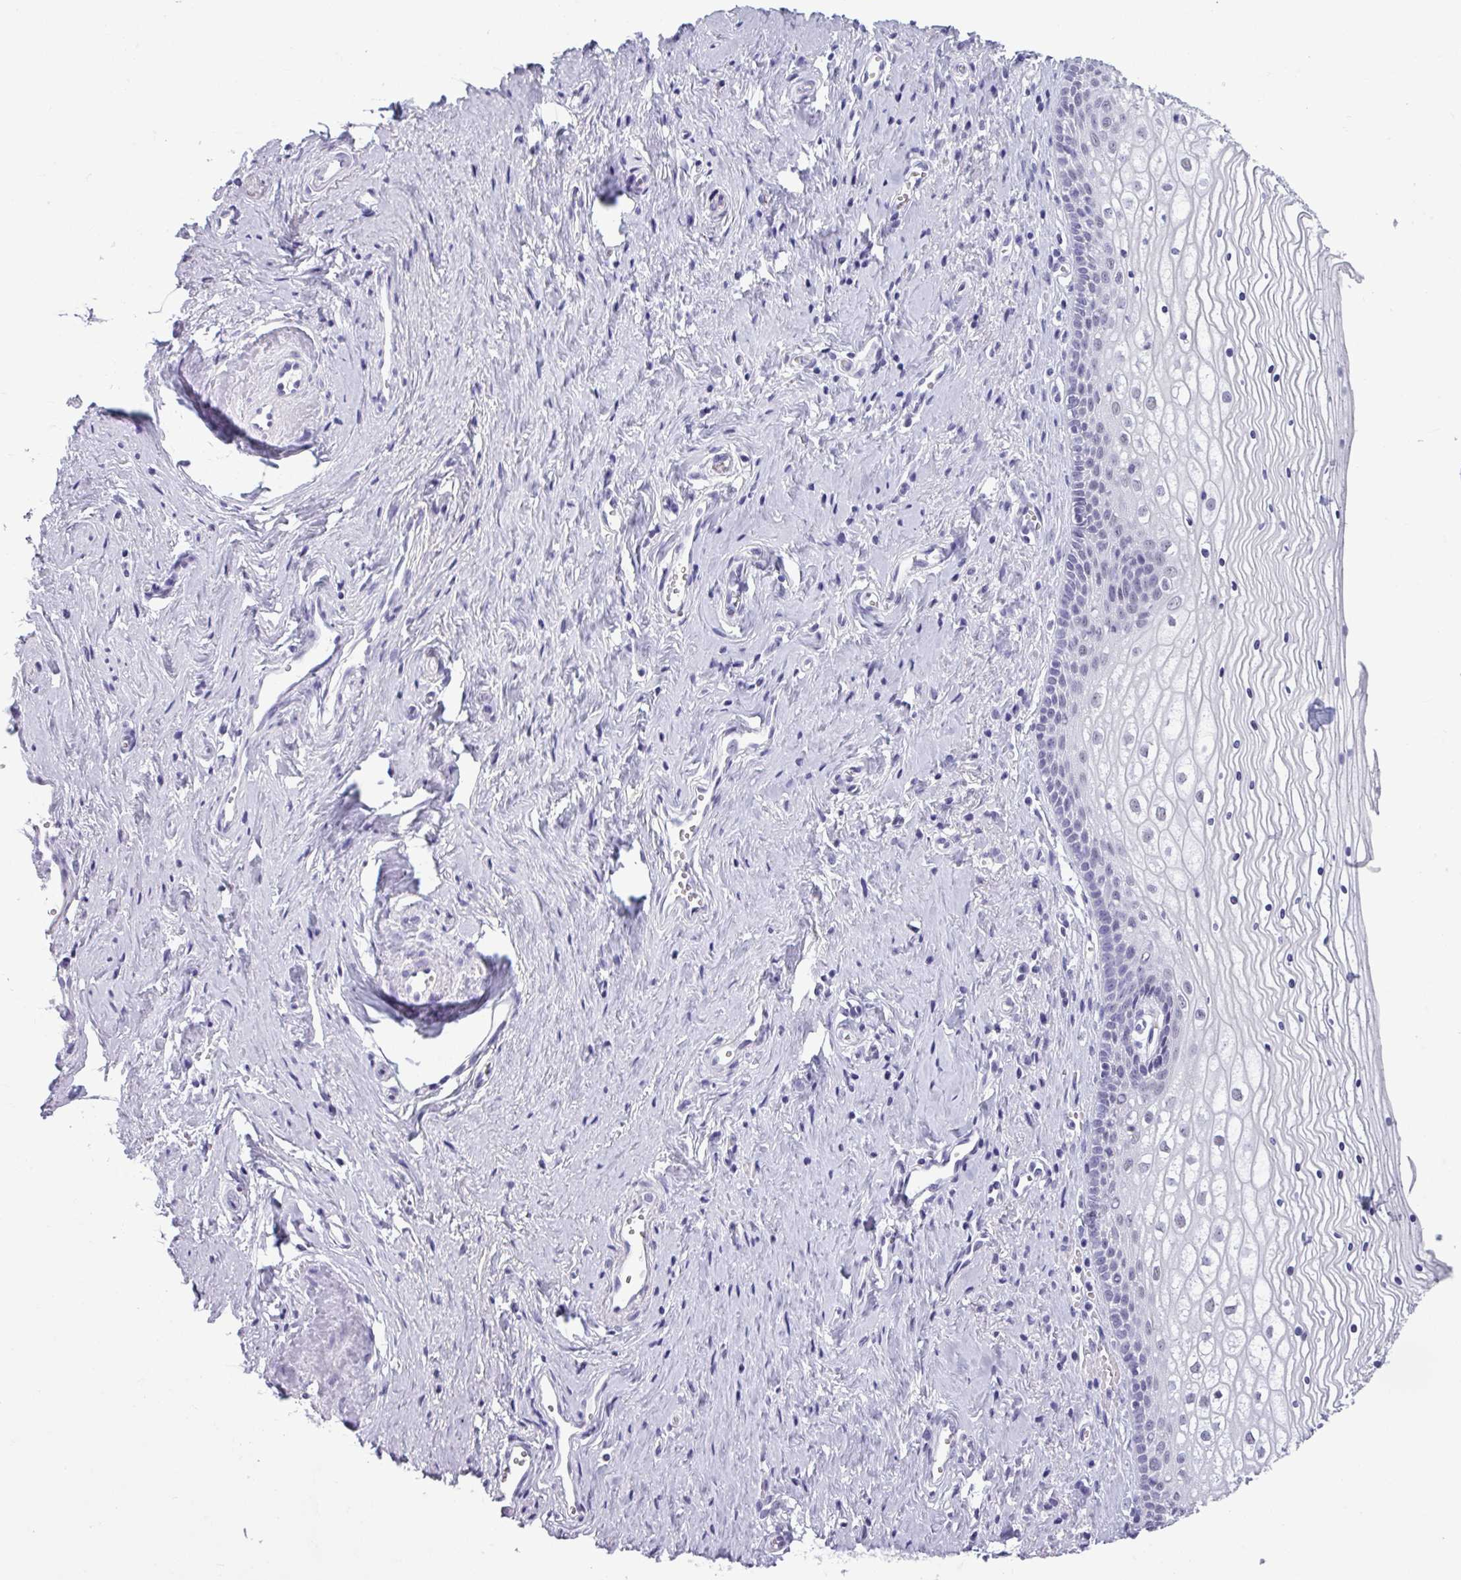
{"staining": {"intensity": "weak", "quantity": "<25%", "location": "nuclear"}, "tissue": "vagina", "cell_type": "Squamous epithelial cells", "image_type": "normal", "snomed": [{"axis": "morphology", "description": "Normal tissue, NOS"}, {"axis": "topography", "description": "Vagina"}], "caption": "Protein analysis of benign vagina shows no significant staining in squamous epithelial cells.", "gene": "SRGAP1", "patient": {"sex": "female", "age": 59}}